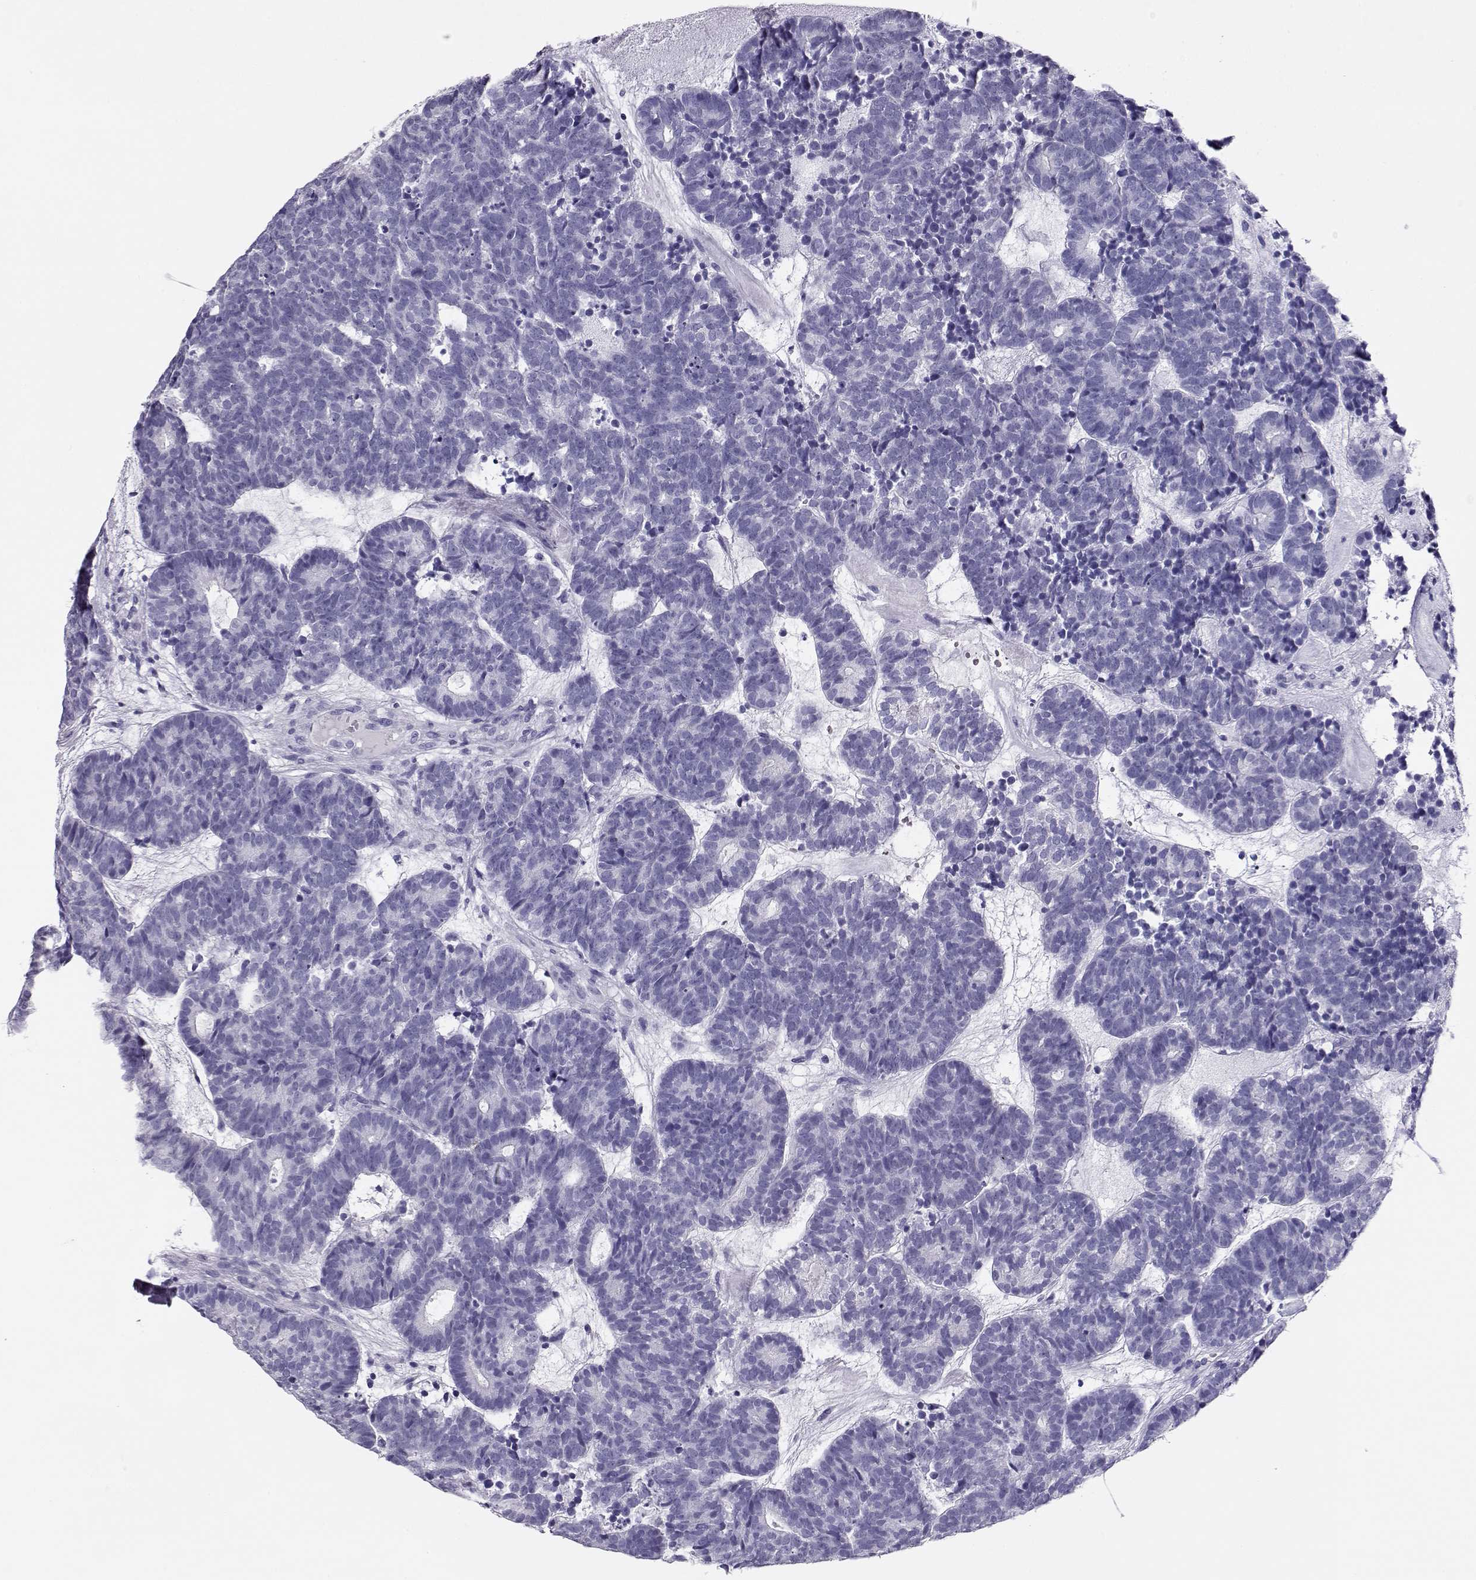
{"staining": {"intensity": "negative", "quantity": "none", "location": "none"}, "tissue": "head and neck cancer", "cell_type": "Tumor cells", "image_type": "cancer", "snomed": [{"axis": "morphology", "description": "Adenocarcinoma, NOS"}, {"axis": "topography", "description": "Head-Neck"}], "caption": "The photomicrograph demonstrates no staining of tumor cells in head and neck cancer (adenocarcinoma). (Stains: DAB (3,3'-diaminobenzidine) immunohistochemistry with hematoxylin counter stain, Microscopy: brightfield microscopy at high magnification).", "gene": "CRX", "patient": {"sex": "female", "age": 81}}